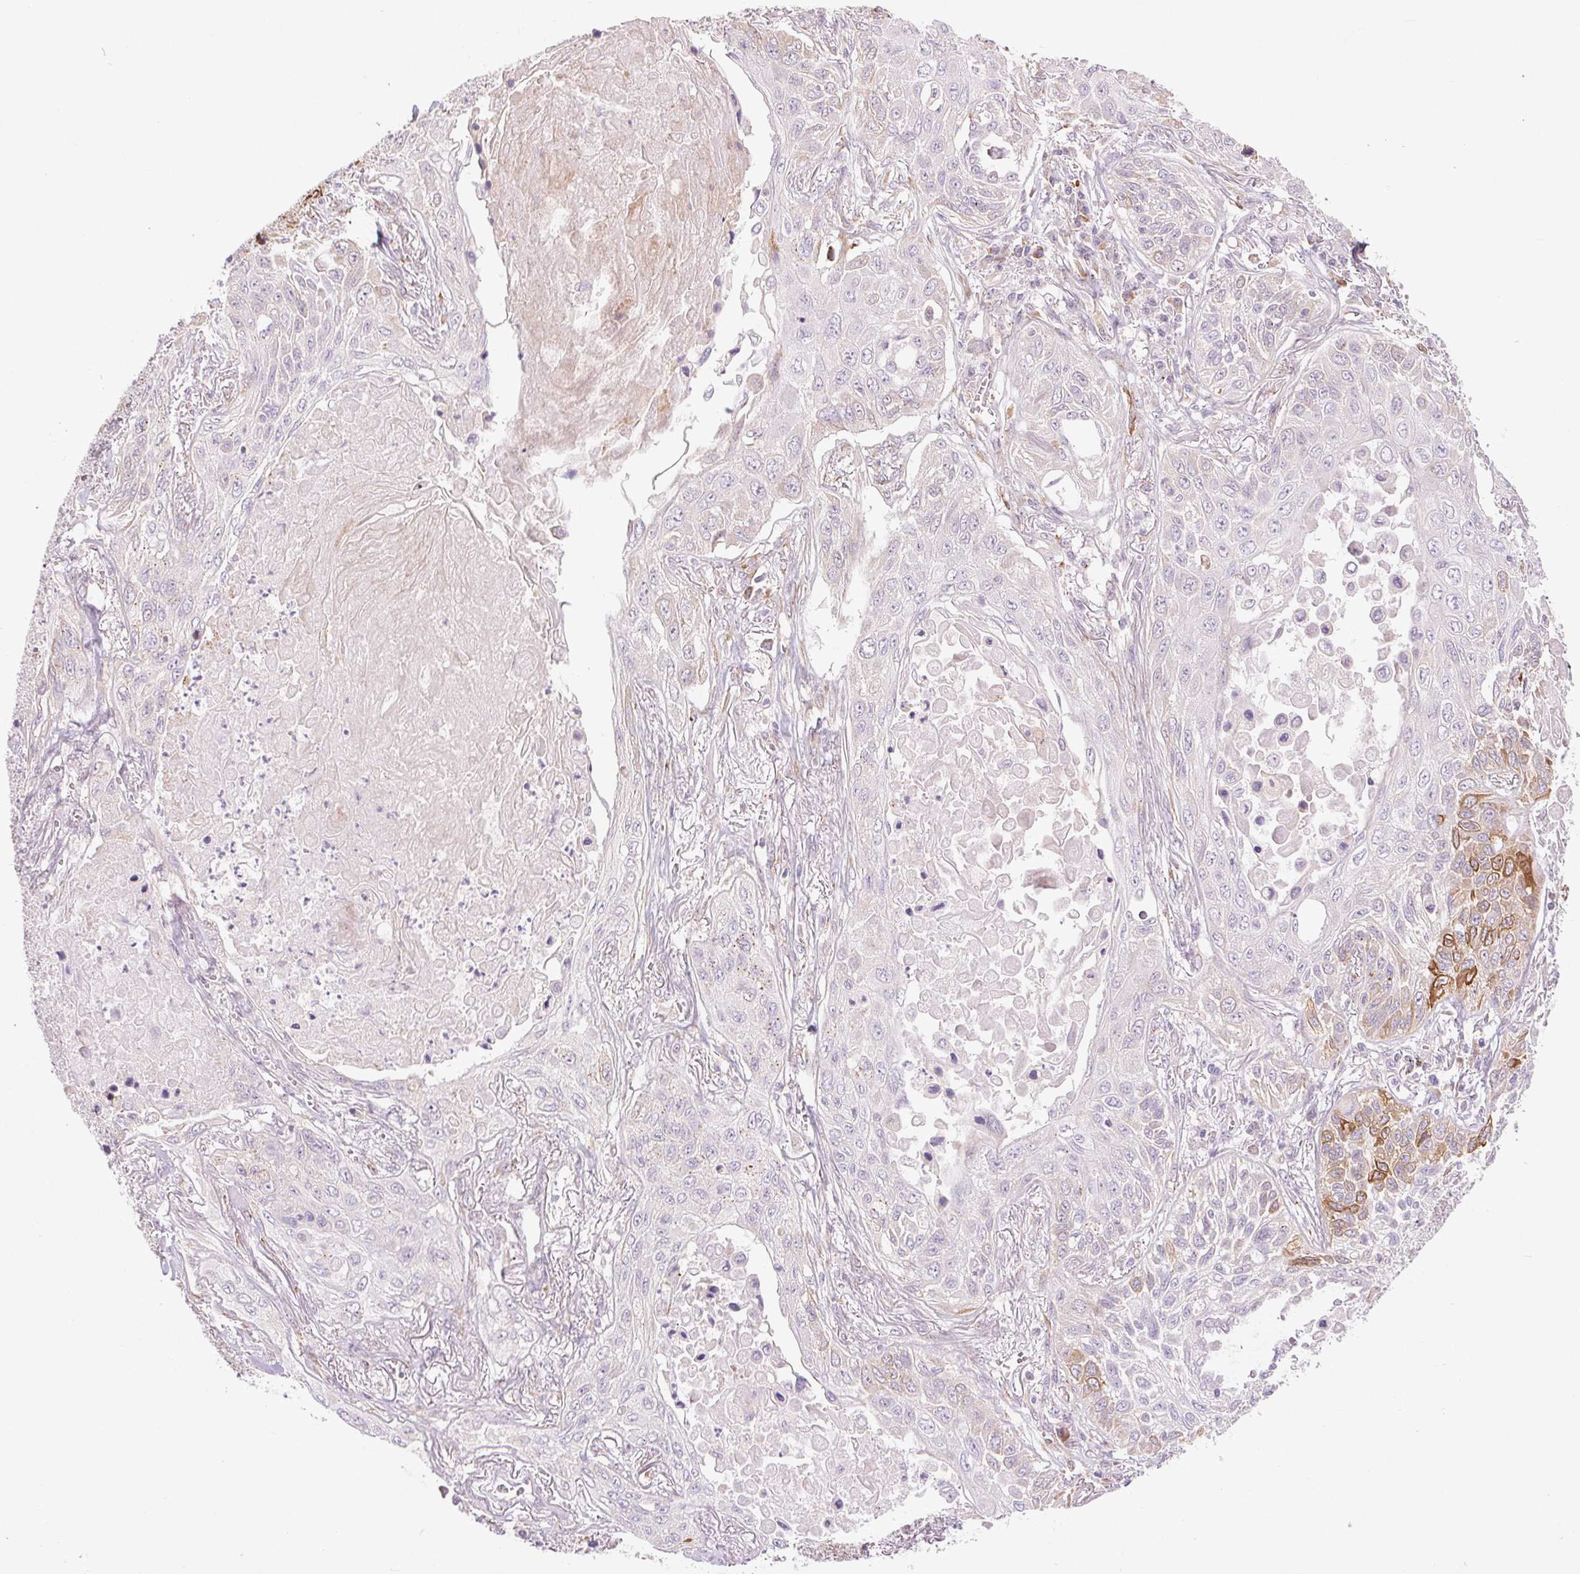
{"staining": {"intensity": "weak", "quantity": "<25%", "location": "cytoplasmic/membranous"}, "tissue": "lung cancer", "cell_type": "Tumor cells", "image_type": "cancer", "snomed": [{"axis": "morphology", "description": "Squamous cell carcinoma, NOS"}, {"axis": "topography", "description": "Lung"}], "caption": "Human lung cancer stained for a protein using IHC reveals no staining in tumor cells.", "gene": "METTL17", "patient": {"sex": "male", "age": 75}}